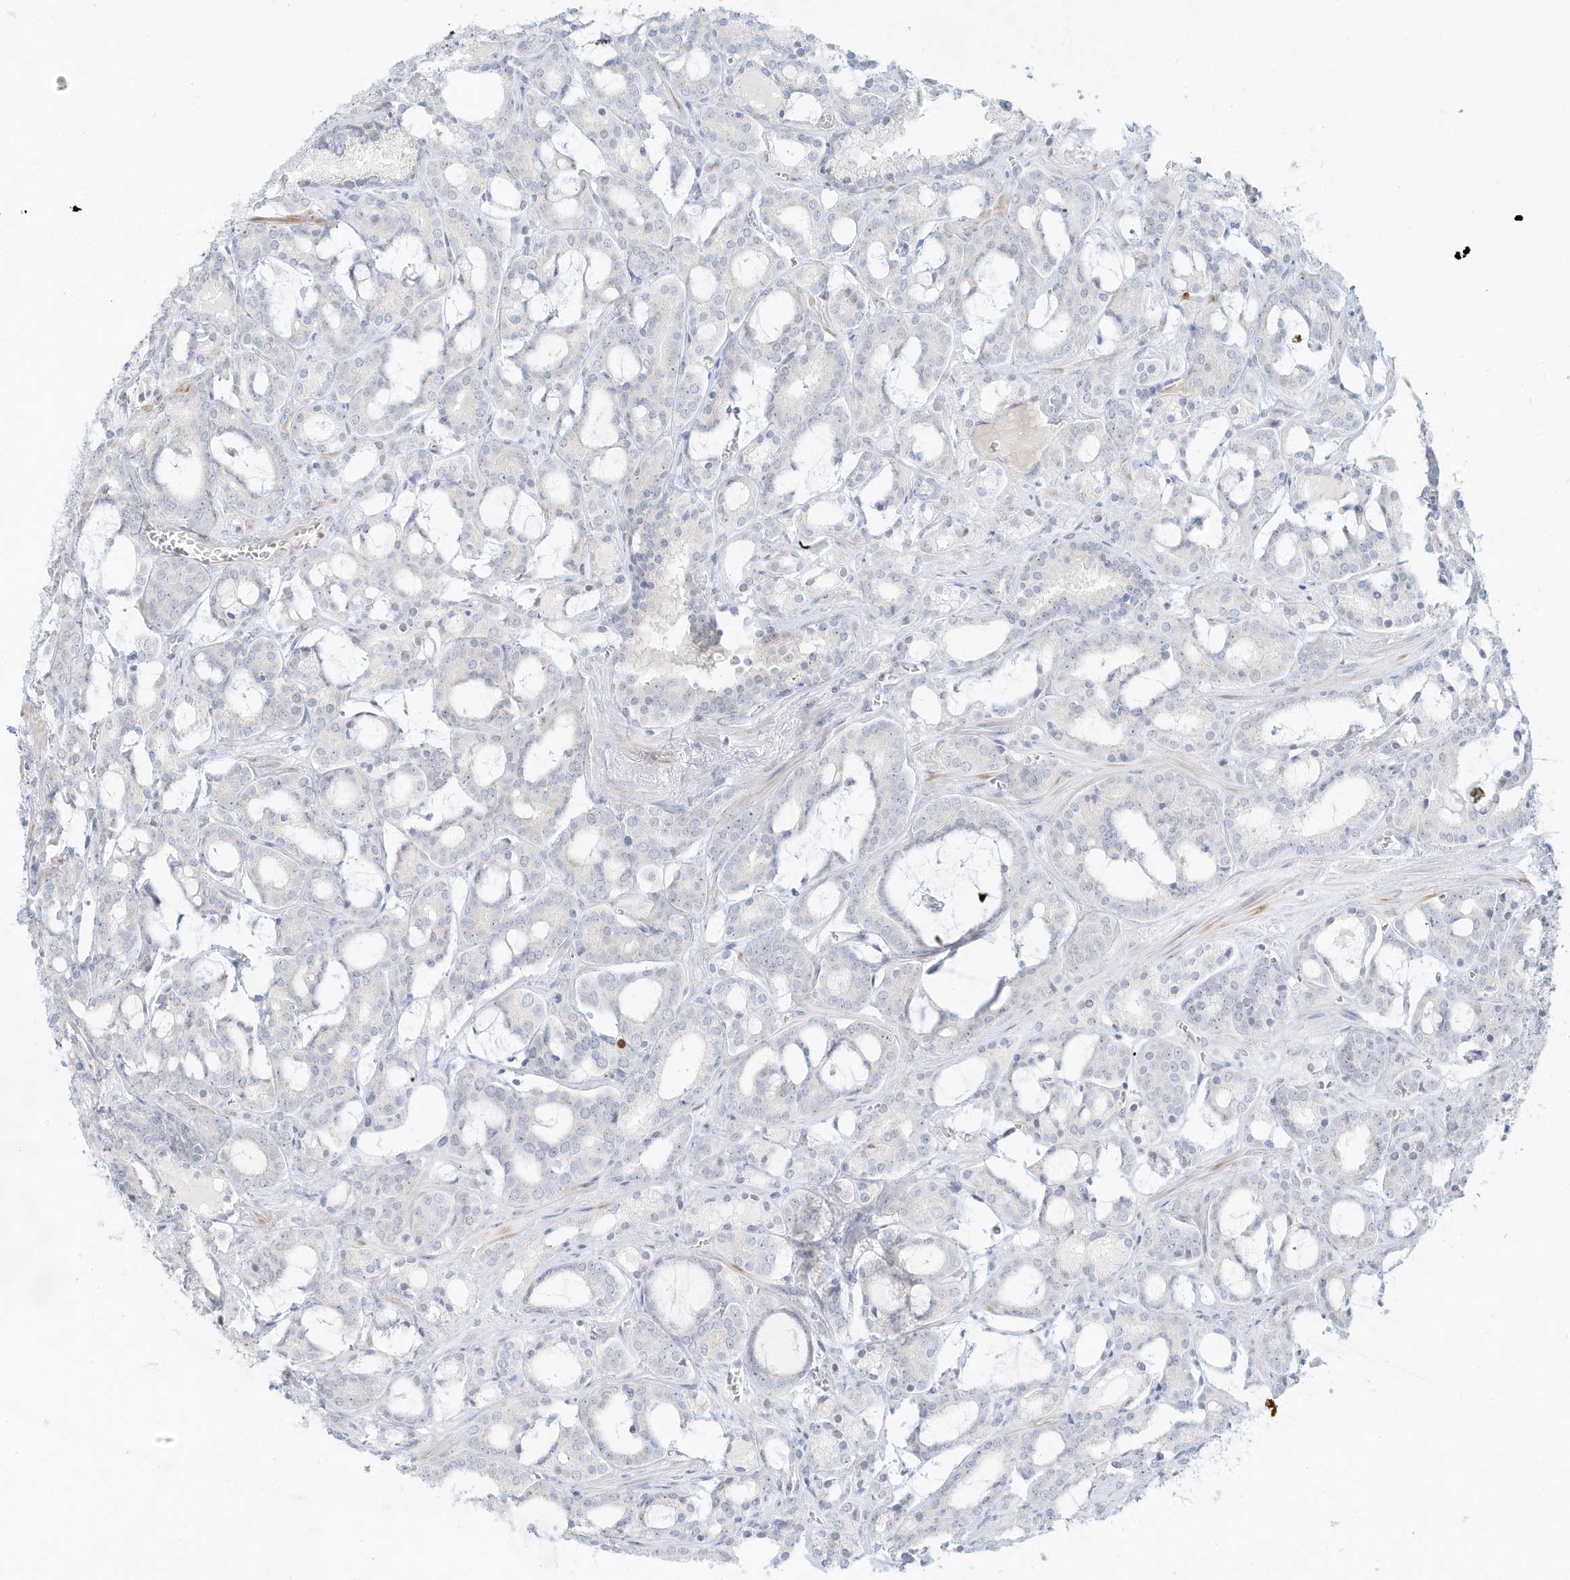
{"staining": {"intensity": "negative", "quantity": "none", "location": "none"}, "tissue": "prostate cancer", "cell_type": "Tumor cells", "image_type": "cancer", "snomed": [{"axis": "morphology", "description": "Adenocarcinoma, High grade"}, {"axis": "topography", "description": "Prostate and seminal vesicle, NOS"}], "caption": "Tumor cells are negative for brown protein staining in high-grade adenocarcinoma (prostate).", "gene": "PAK6", "patient": {"sex": "male", "age": 67}}